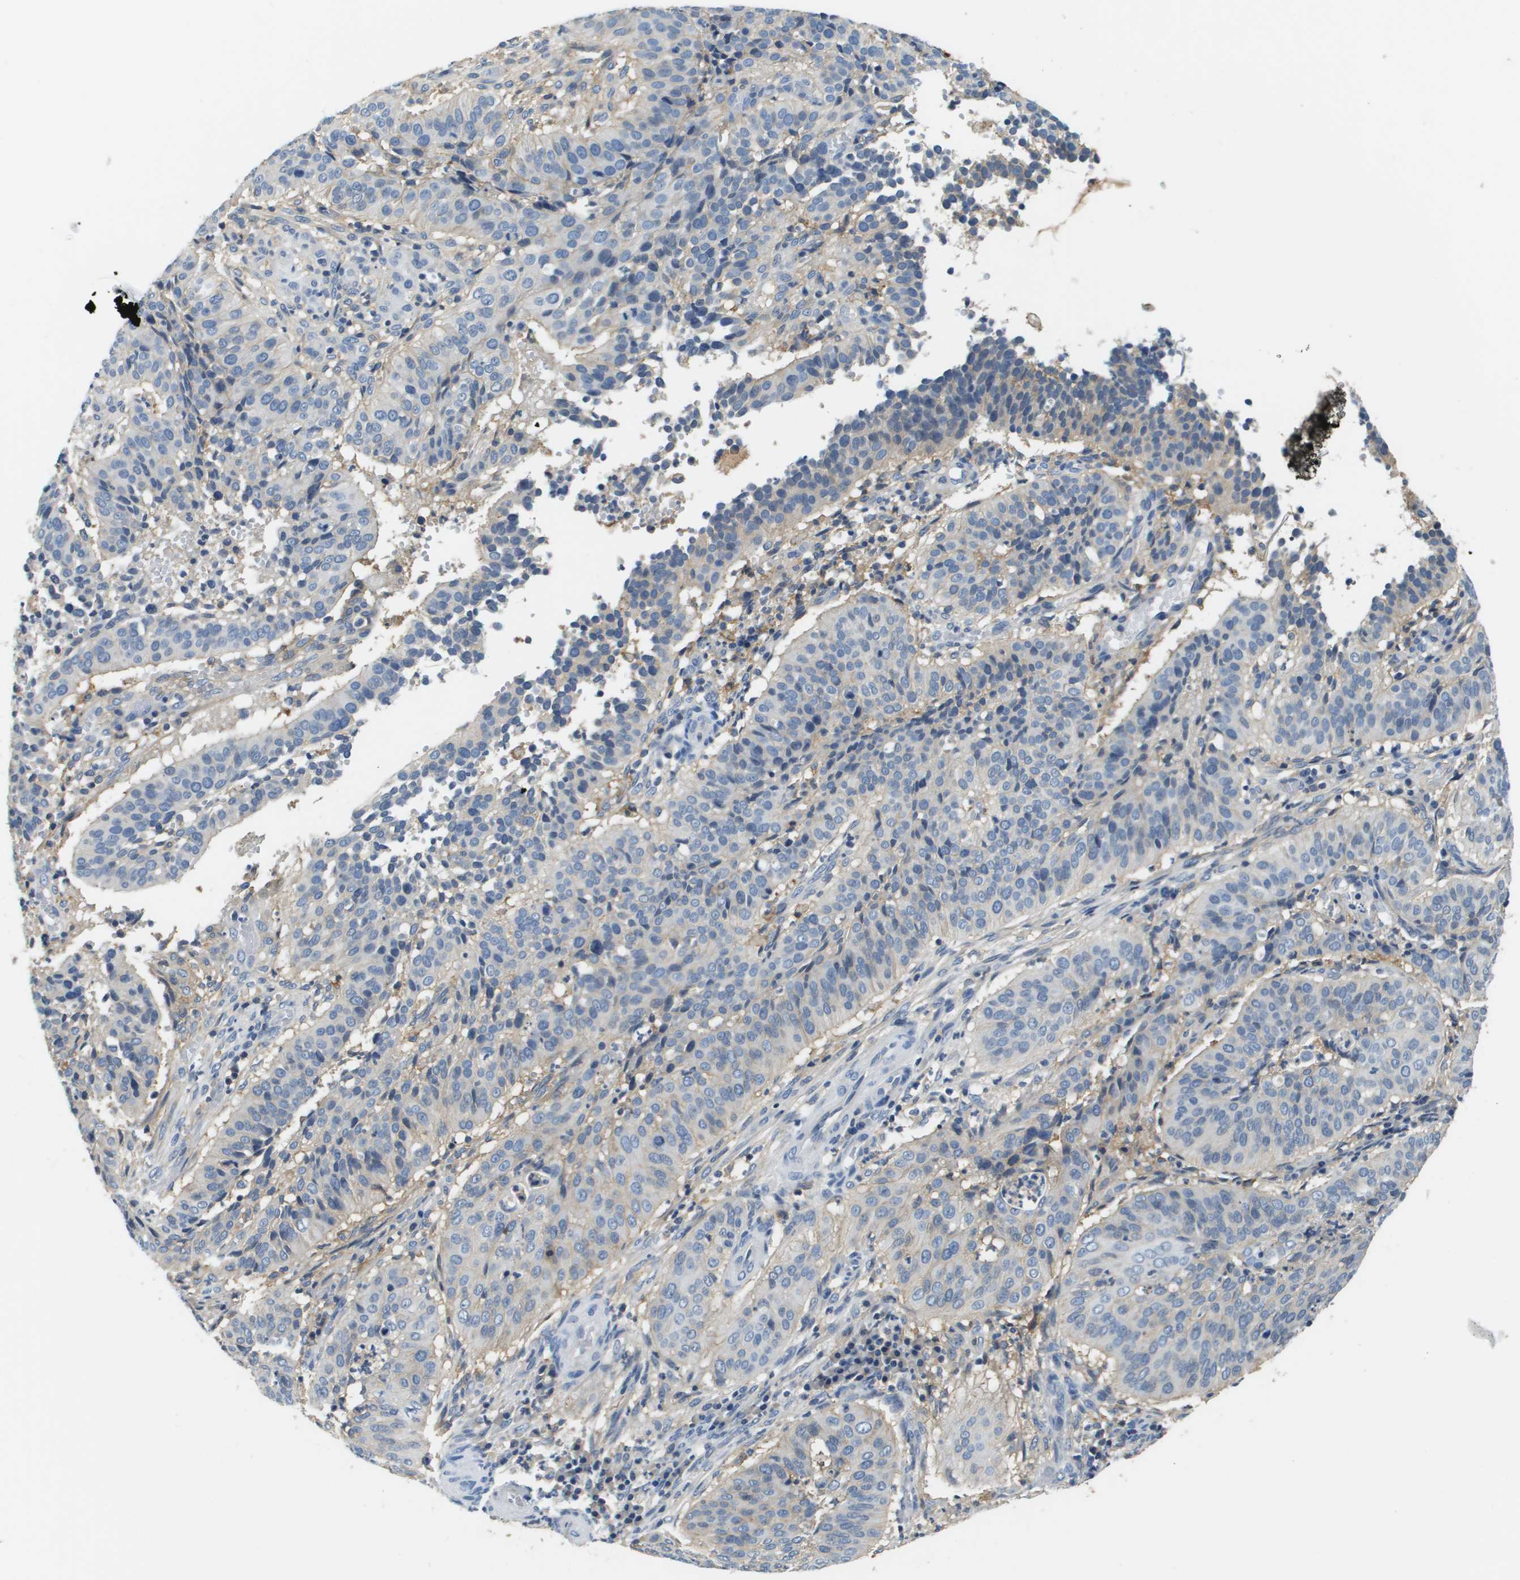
{"staining": {"intensity": "negative", "quantity": "none", "location": "none"}, "tissue": "cervical cancer", "cell_type": "Tumor cells", "image_type": "cancer", "snomed": [{"axis": "morphology", "description": "Normal tissue, NOS"}, {"axis": "morphology", "description": "Squamous cell carcinoma, NOS"}, {"axis": "topography", "description": "Cervix"}], "caption": "DAB (3,3'-diaminobenzidine) immunohistochemical staining of cervical squamous cell carcinoma demonstrates no significant expression in tumor cells. (Stains: DAB (3,3'-diaminobenzidine) immunohistochemistry (IHC) with hematoxylin counter stain, Microscopy: brightfield microscopy at high magnification).", "gene": "SLC16A3", "patient": {"sex": "female", "age": 39}}